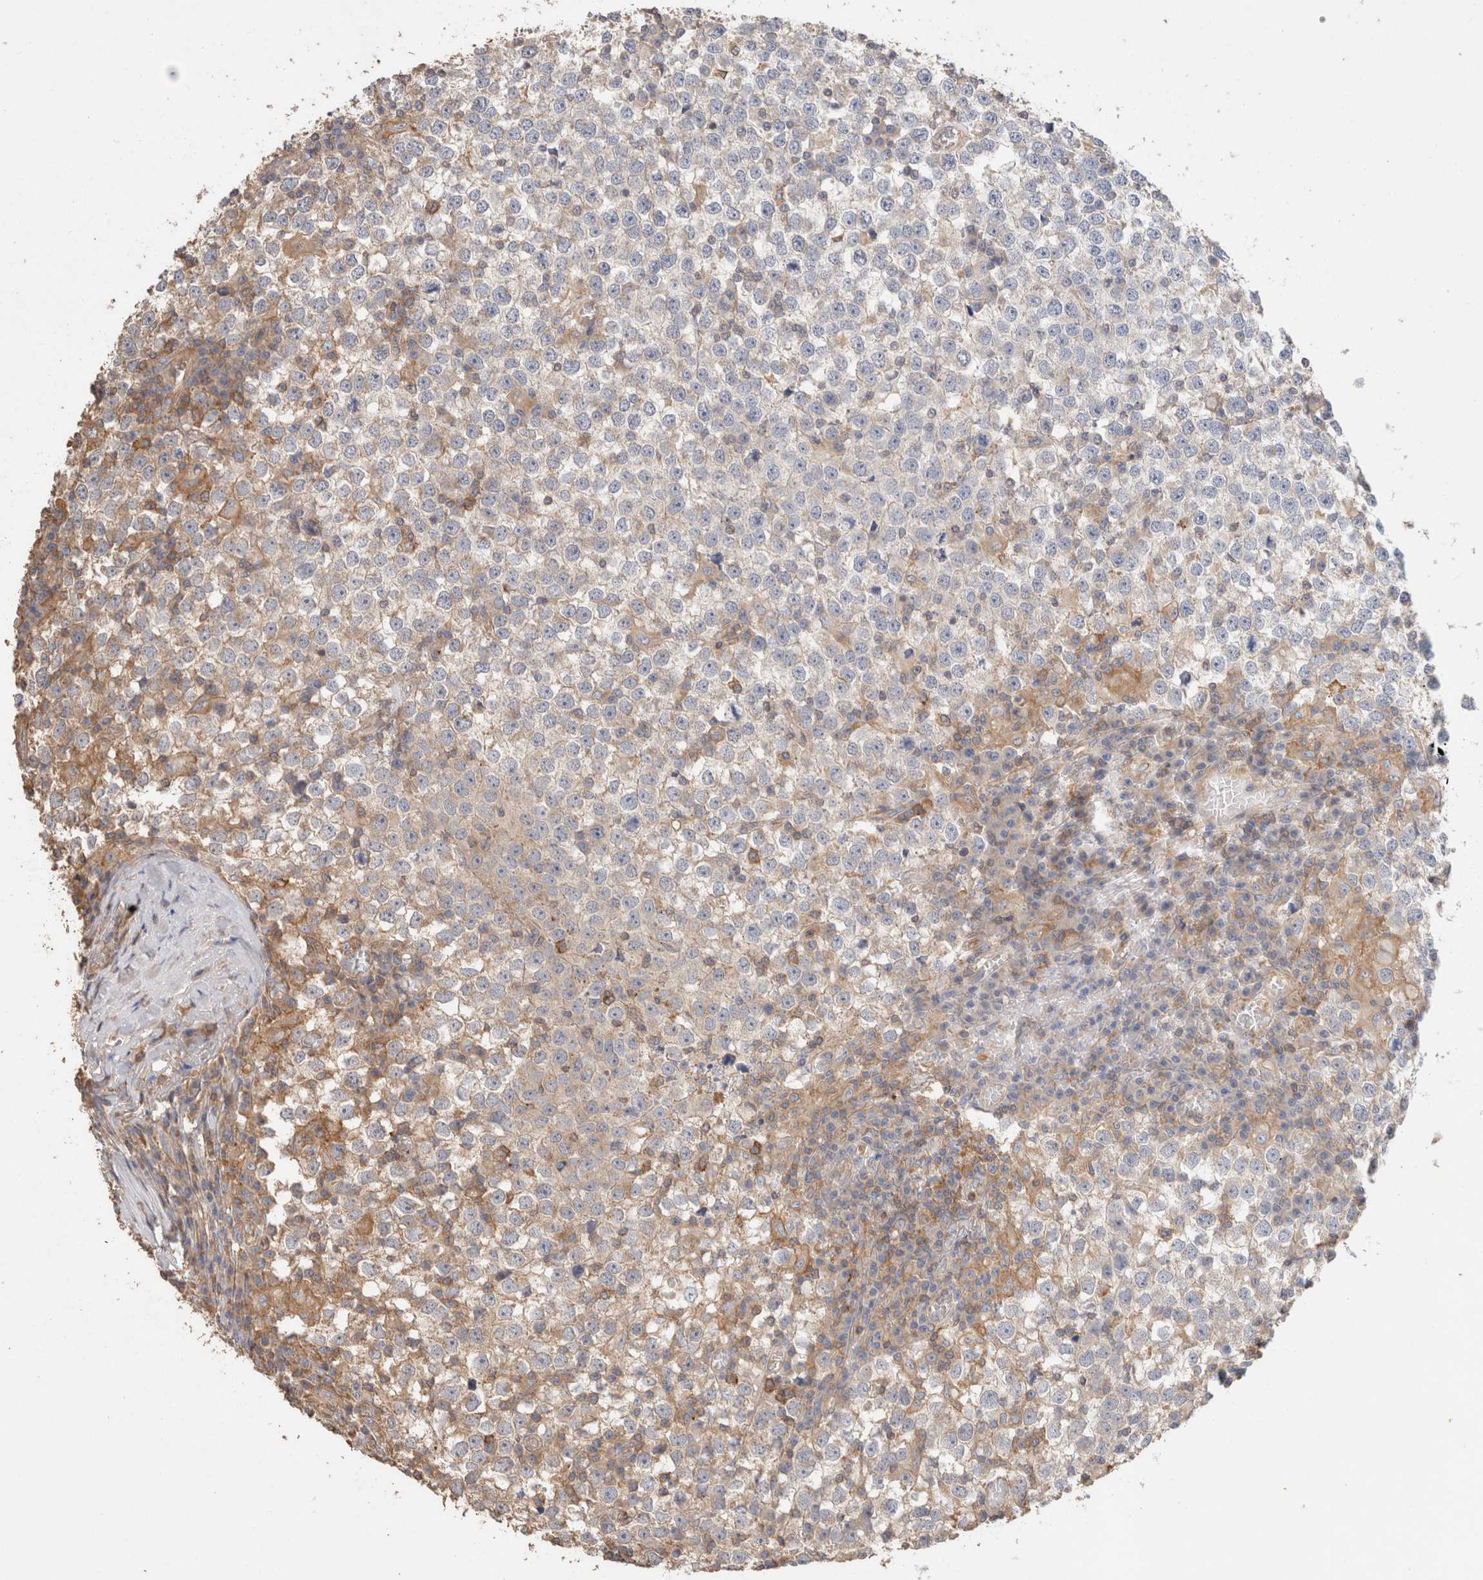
{"staining": {"intensity": "moderate", "quantity": "25%-75%", "location": "cytoplasmic/membranous"}, "tissue": "testis cancer", "cell_type": "Tumor cells", "image_type": "cancer", "snomed": [{"axis": "morphology", "description": "Seminoma, NOS"}, {"axis": "topography", "description": "Testis"}], "caption": "Protein expression analysis of testis seminoma displays moderate cytoplasmic/membranous positivity in about 25%-75% of tumor cells. (brown staining indicates protein expression, while blue staining denotes nuclei).", "gene": "CFAP418", "patient": {"sex": "male", "age": 65}}